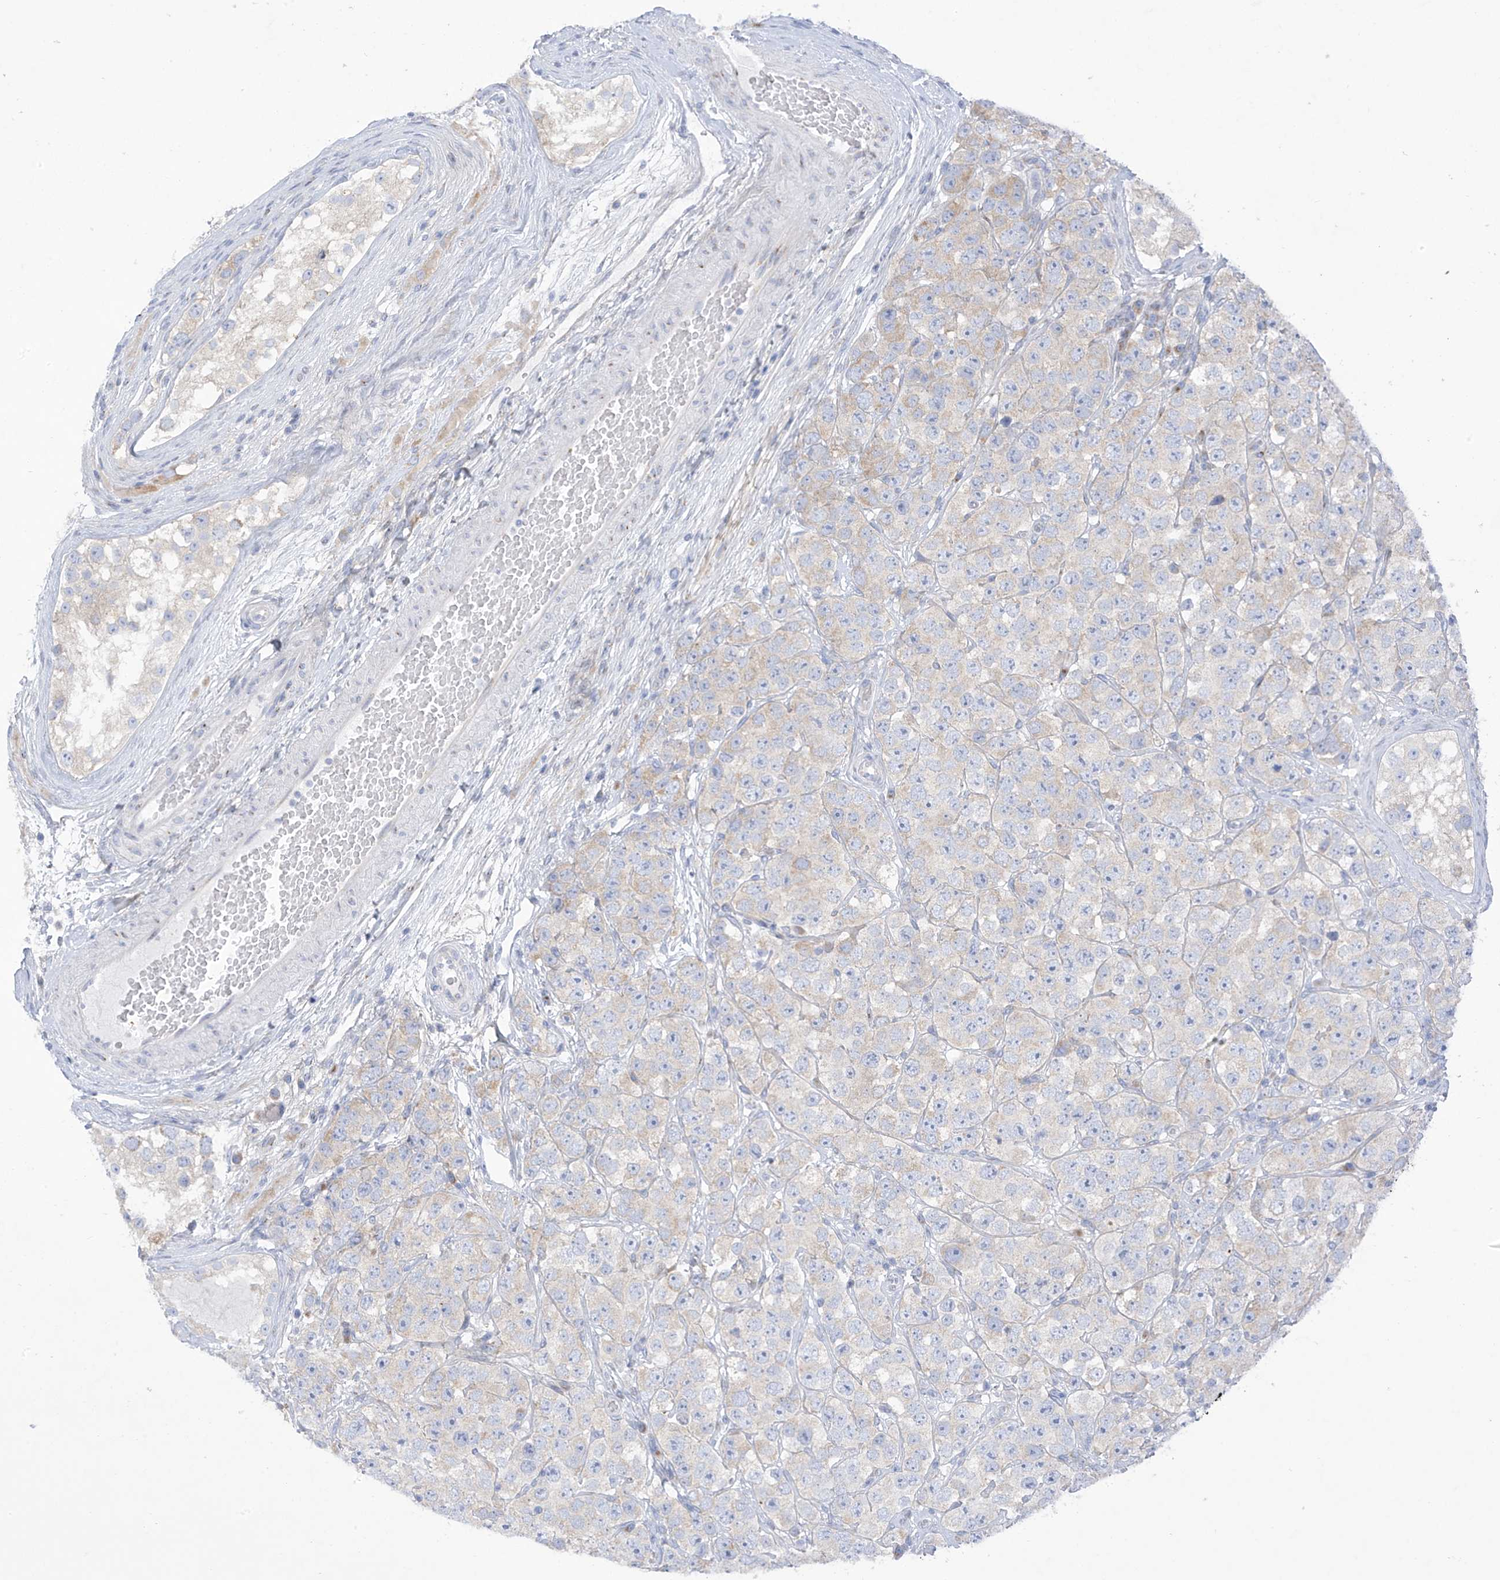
{"staining": {"intensity": "weak", "quantity": "<25%", "location": "cytoplasmic/membranous"}, "tissue": "testis cancer", "cell_type": "Tumor cells", "image_type": "cancer", "snomed": [{"axis": "morphology", "description": "Seminoma, NOS"}, {"axis": "topography", "description": "Testis"}], "caption": "Tumor cells are negative for brown protein staining in testis cancer. (Immunohistochemistry (ihc), brightfield microscopy, high magnification).", "gene": "TRMT2B", "patient": {"sex": "male", "age": 28}}